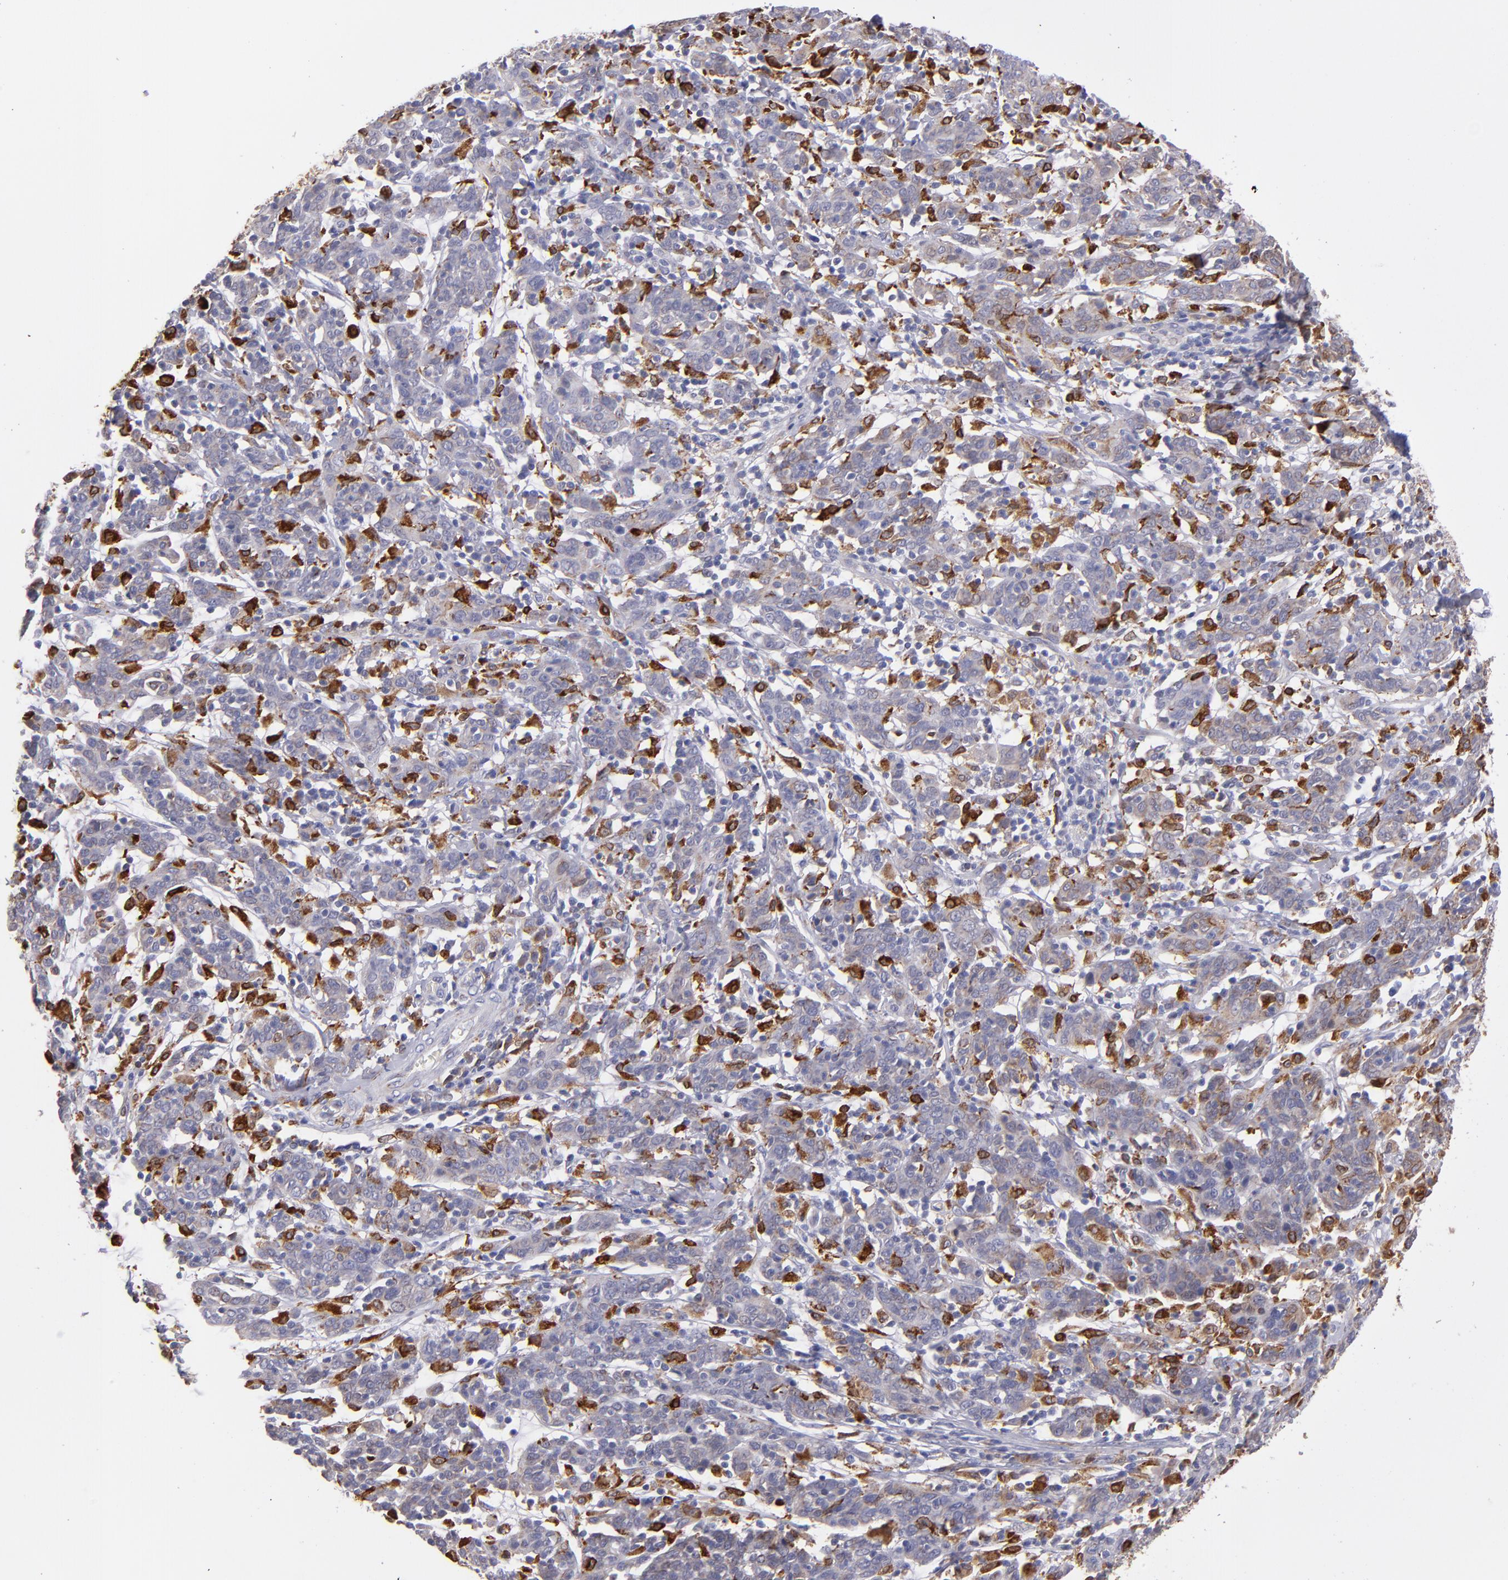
{"staining": {"intensity": "weak", "quantity": "<25%", "location": "cytoplasmic/membranous"}, "tissue": "cervical cancer", "cell_type": "Tumor cells", "image_type": "cancer", "snomed": [{"axis": "morphology", "description": "Normal tissue, NOS"}, {"axis": "morphology", "description": "Squamous cell carcinoma, NOS"}, {"axis": "topography", "description": "Cervix"}], "caption": "Immunohistochemistry (IHC) photomicrograph of neoplastic tissue: human cervical squamous cell carcinoma stained with DAB (3,3'-diaminobenzidine) displays no significant protein expression in tumor cells.", "gene": "PTGS1", "patient": {"sex": "female", "age": 67}}